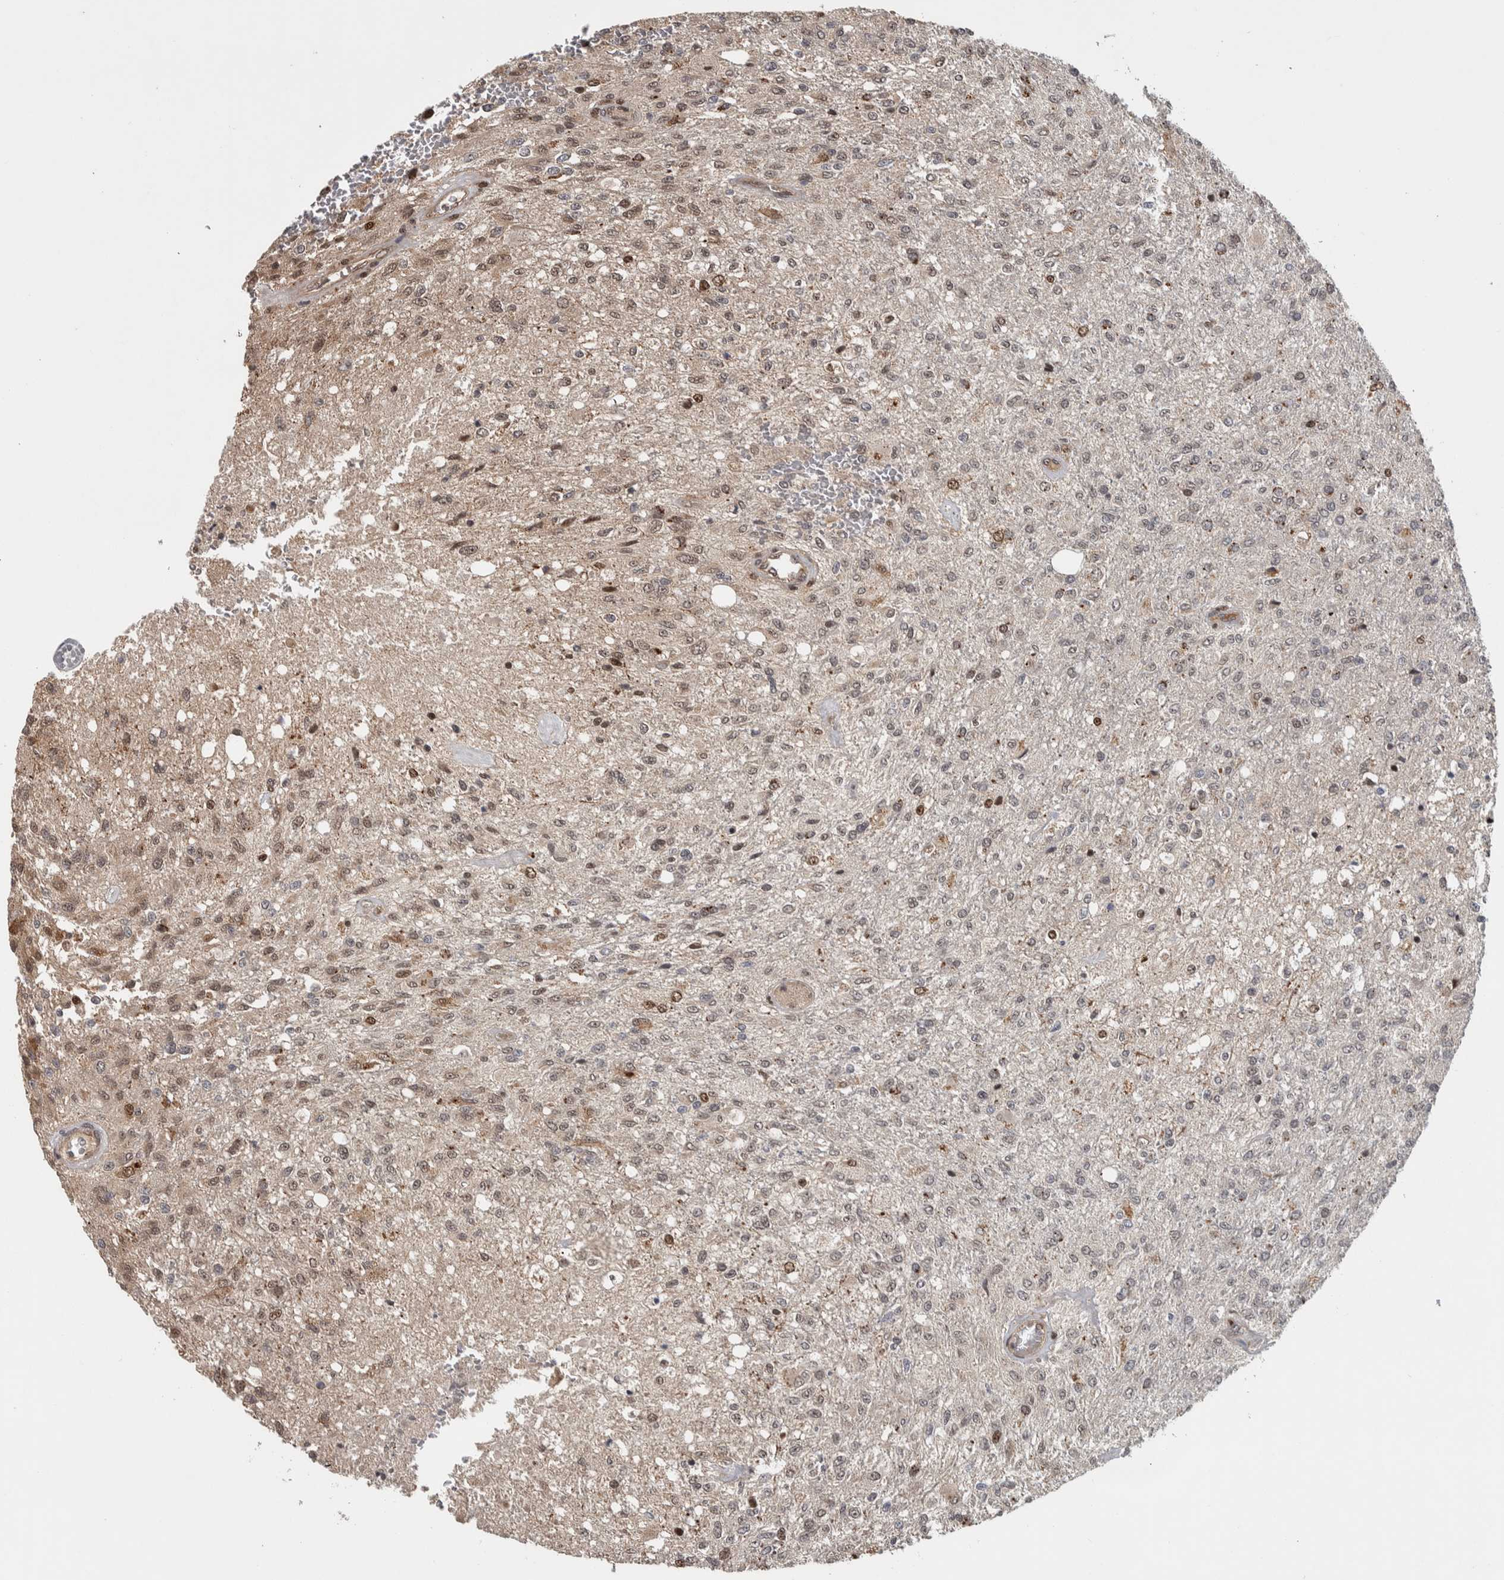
{"staining": {"intensity": "weak", "quantity": "25%-75%", "location": "nuclear"}, "tissue": "glioma", "cell_type": "Tumor cells", "image_type": "cancer", "snomed": [{"axis": "morphology", "description": "Normal tissue, NOS"}, {"axis": "morphology", "description": "Glioma, malignant, High grade"}, {"axis": "topography", "description": "Cerebral cortex"}], "caption": "IHC (DAB (3,3'-diaminobenzidine)) staining of human glioma displays weak nuclear protein expression in about 25%-75% of tumor cells. The protein of interest is stained brown, and the nuclei are stained in blue (DAB (3,3'-diaminobenzidine) IHC with brightfield microscopy, high magnification).", "gene": "RPS6KA4", "patient": {"sex": "male", "age": 77}}